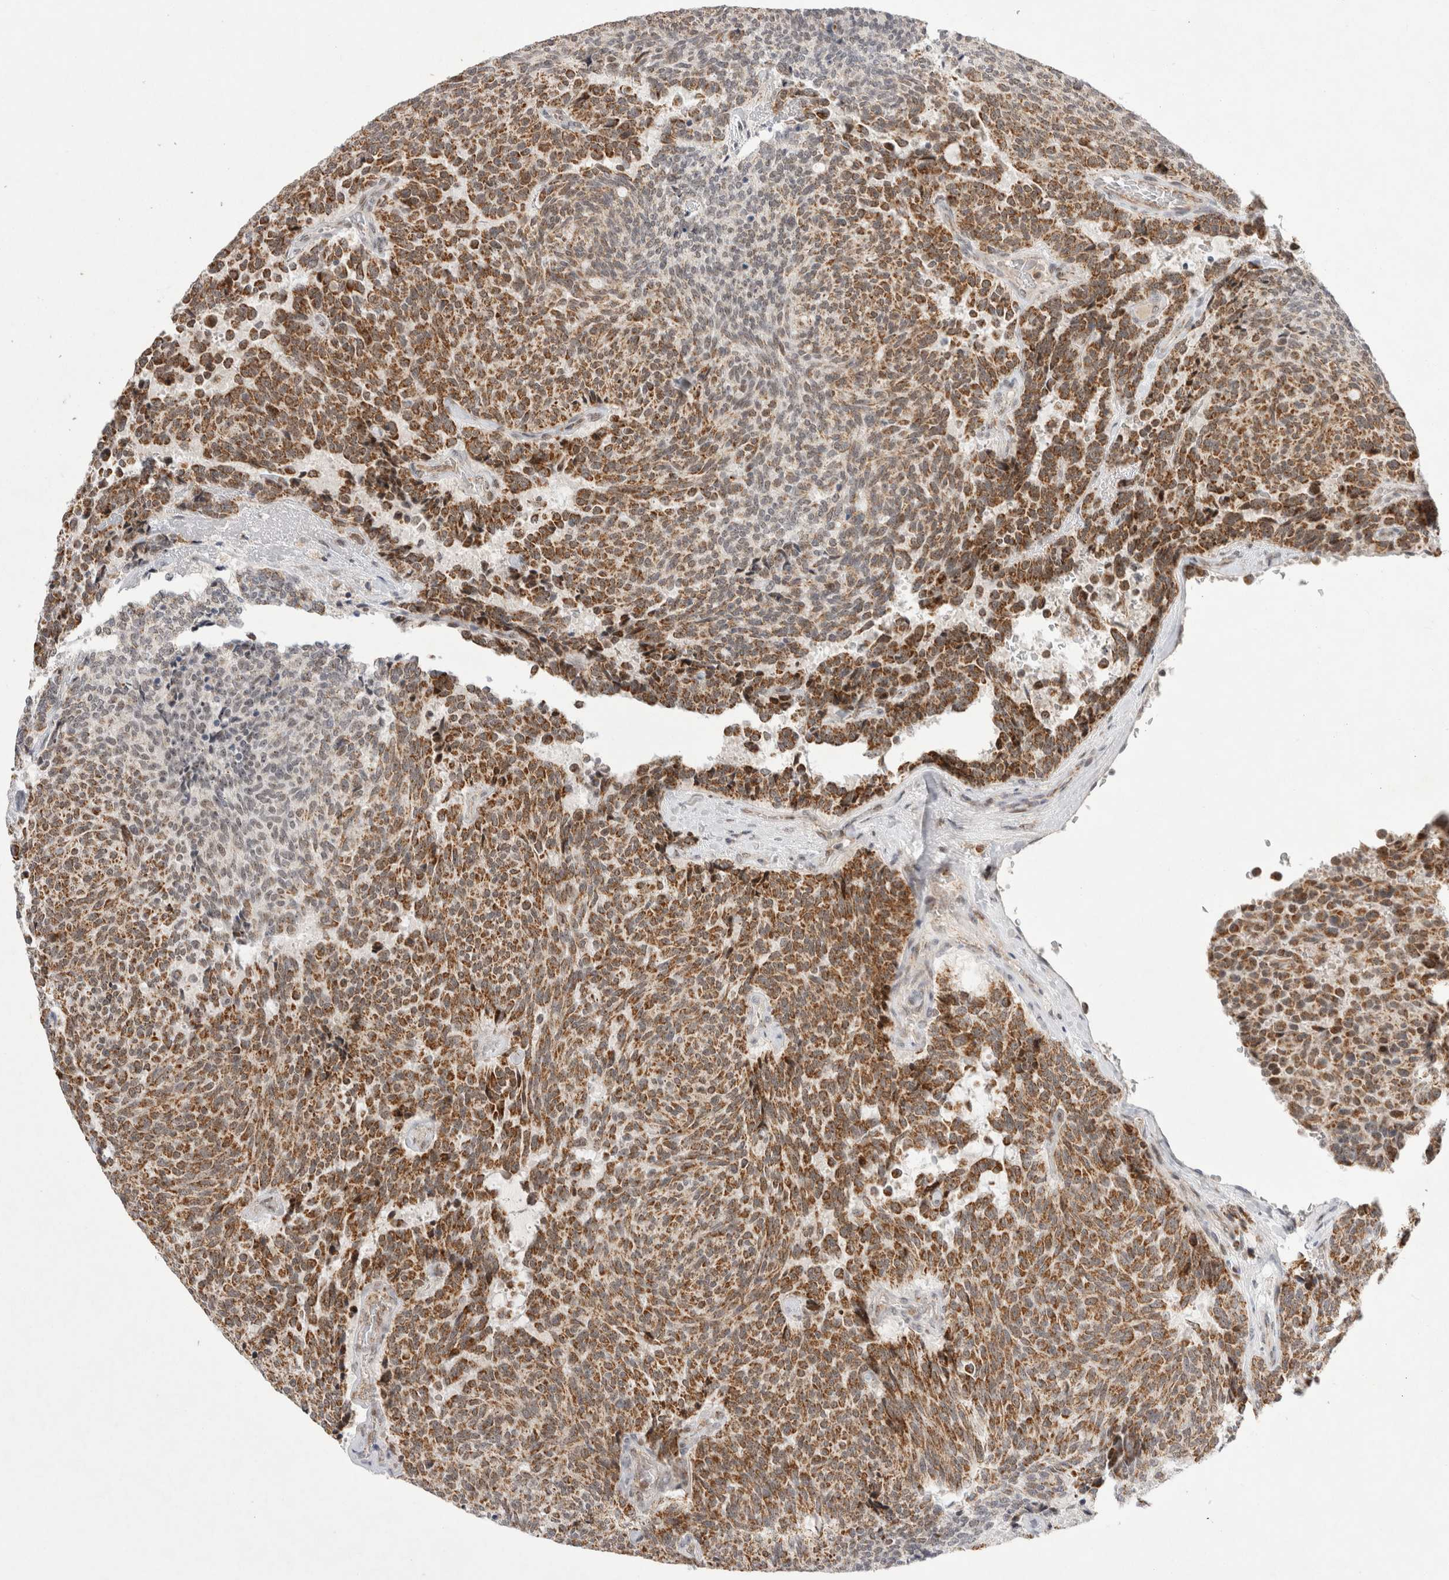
{"staining": {"intensity": "moderate", "quantity": ">75%", "location": "cytoplasmic/membranous"}, "tissue": "carcinoid", "cell_type": "Tumor cells", "image_type": "cancer", "snomed": [{"axis": "morphology", "description": "Carcinoid, malignant, NOS"}, {"axis": "topography", "description": "Pancreas"}], "caption": "DAB immunohistochemical staining of human carcinoid displays moderate cytoplasmic/membranous protein expression in approximately >75% of tumor cells. (Brightfield microscopy of DAB IHC at high magnification).", "gene": "MRPL37", "patient": {"sex": "female", "age": 54}}